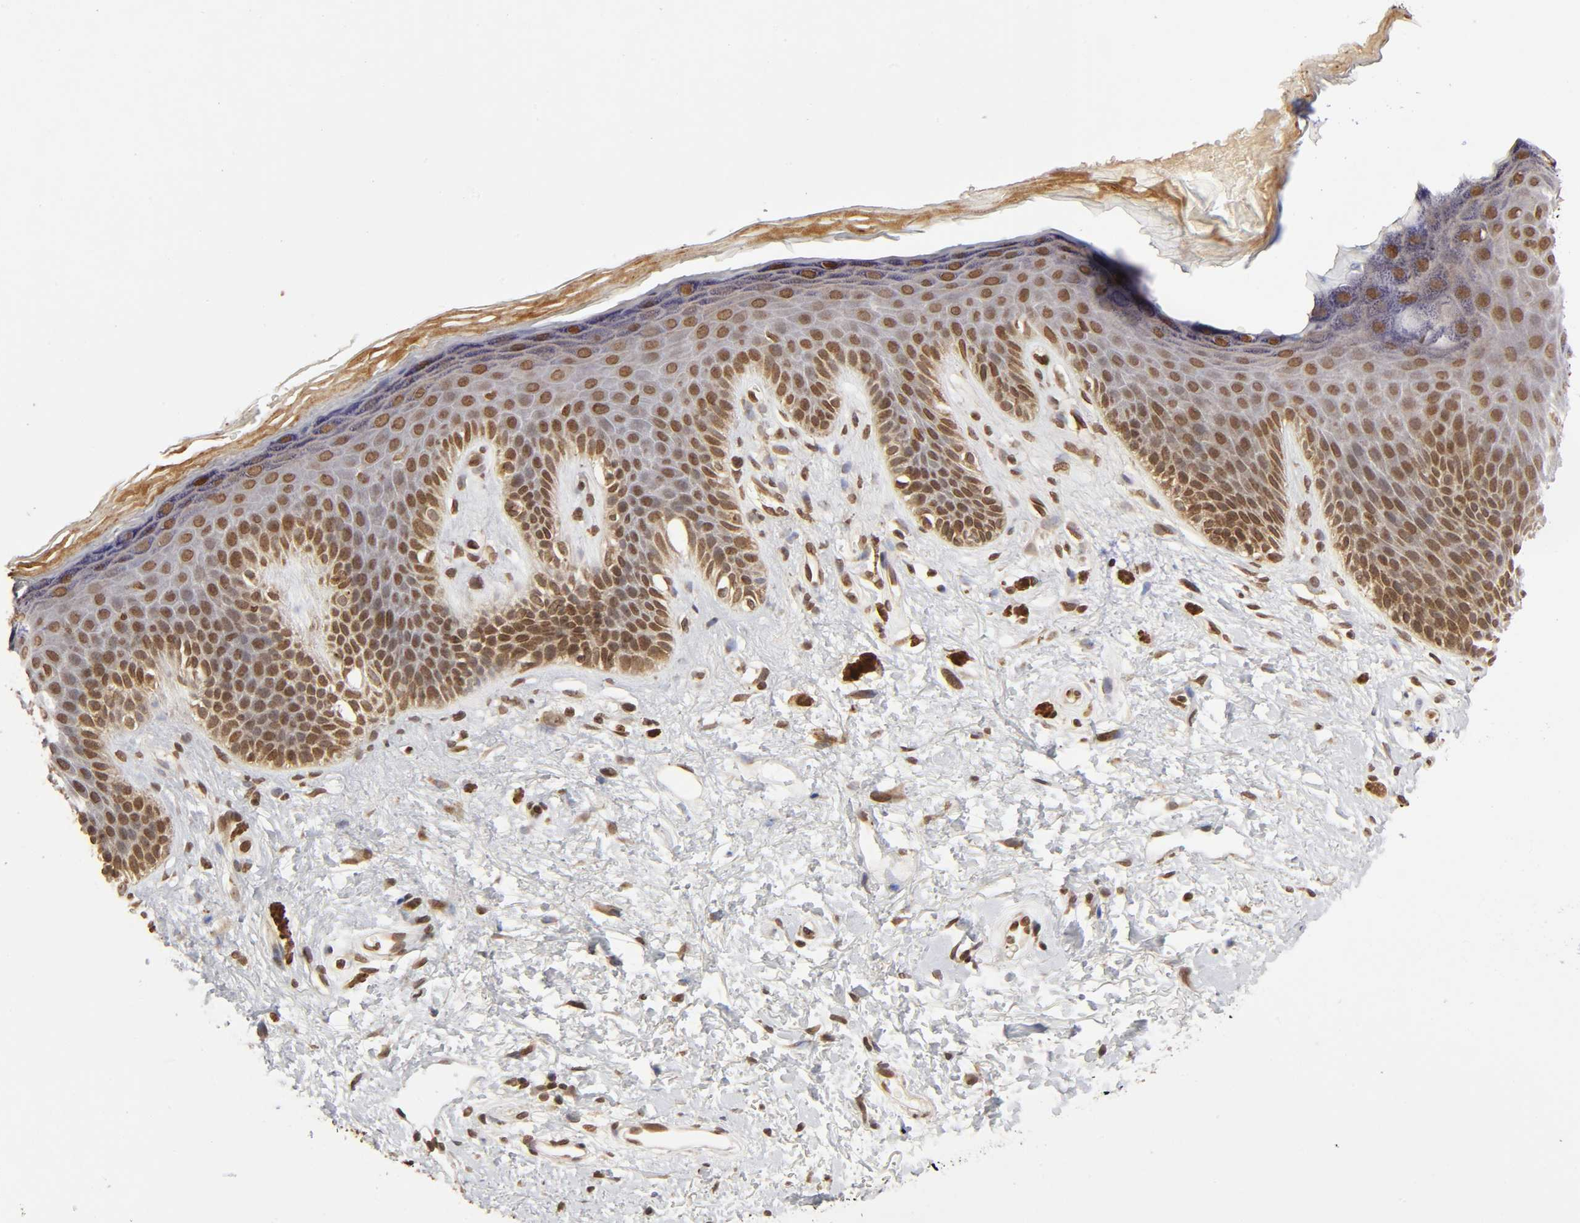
{"staining": {"intensity": "strong", "quantity": ">75%", "location": "nuclear"}, "tissue": "skin", "cell_type": "Epidermal cells", "image_type": "normal", "snomed": [{"axis": "morphology", "description": "Normal tissue, NOS"}, {"axis": "topography", "description": "Anal"}], "caption": "The immunohistochemical stain highlights strong nuclear staining in epidermal cells of benign skin. (Brightfield microscopy of DAB IHC at high magnification).", "gene": "MLLT6", "patient": {"sex": "female", "age": 46}}